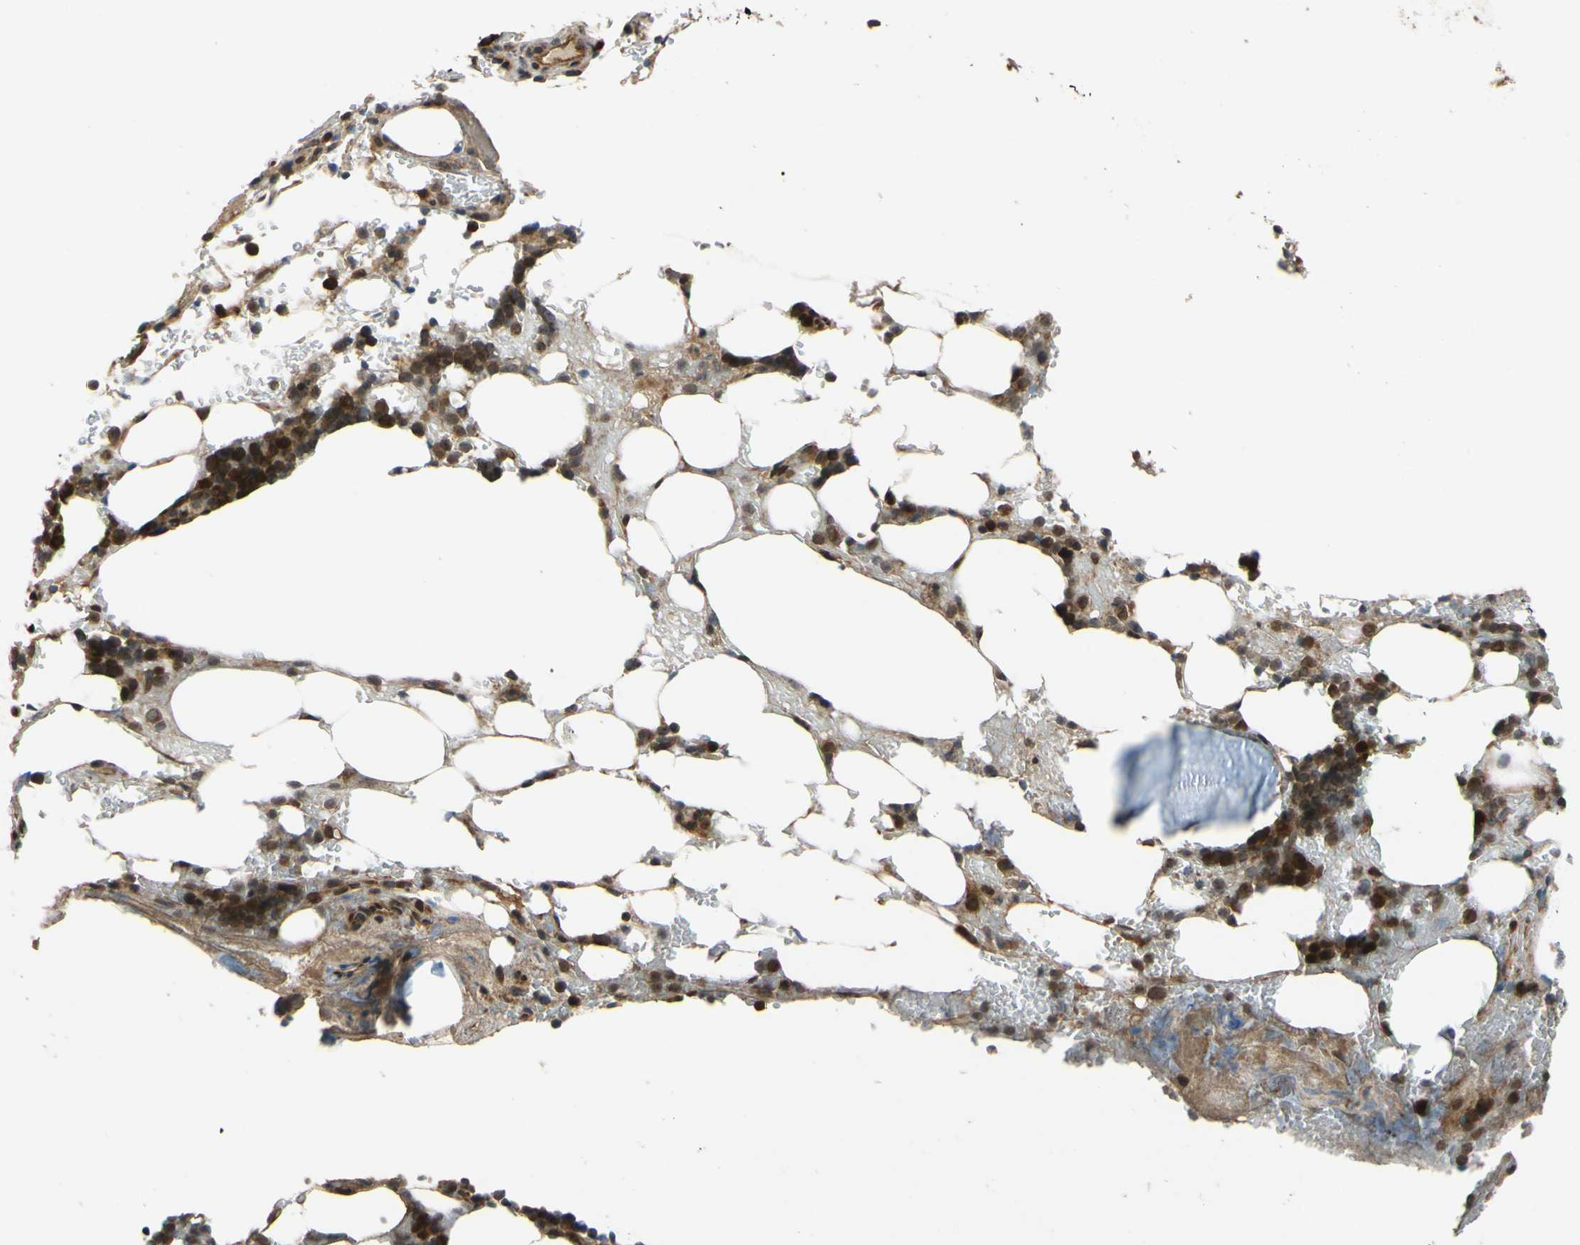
{"staining": {"intensity": "strong", "quantity": "25%-75%", "location": "nuclear"}, "tissue": "bone marrow", "cell_type": "Hematopoietic cells", "image_type": "normal", "snomed": [{"axis": "morphology", "description": "Normal tissue, NOS"}, {"axis": "topography", "description": "Bone marrow"}], "caption": "A high-resolution image shows immunohistochemistry staining of benign bone marrow, which reveals strong nuclear expression in about 25%-75% of hematopoietic cells. Using DAB (brown) and hematoxylin (blue) stains, captured at high magnification using brightfield microscopy.", "gene": "ABCC8", "patient": {"sex": "female", "age": 73}}